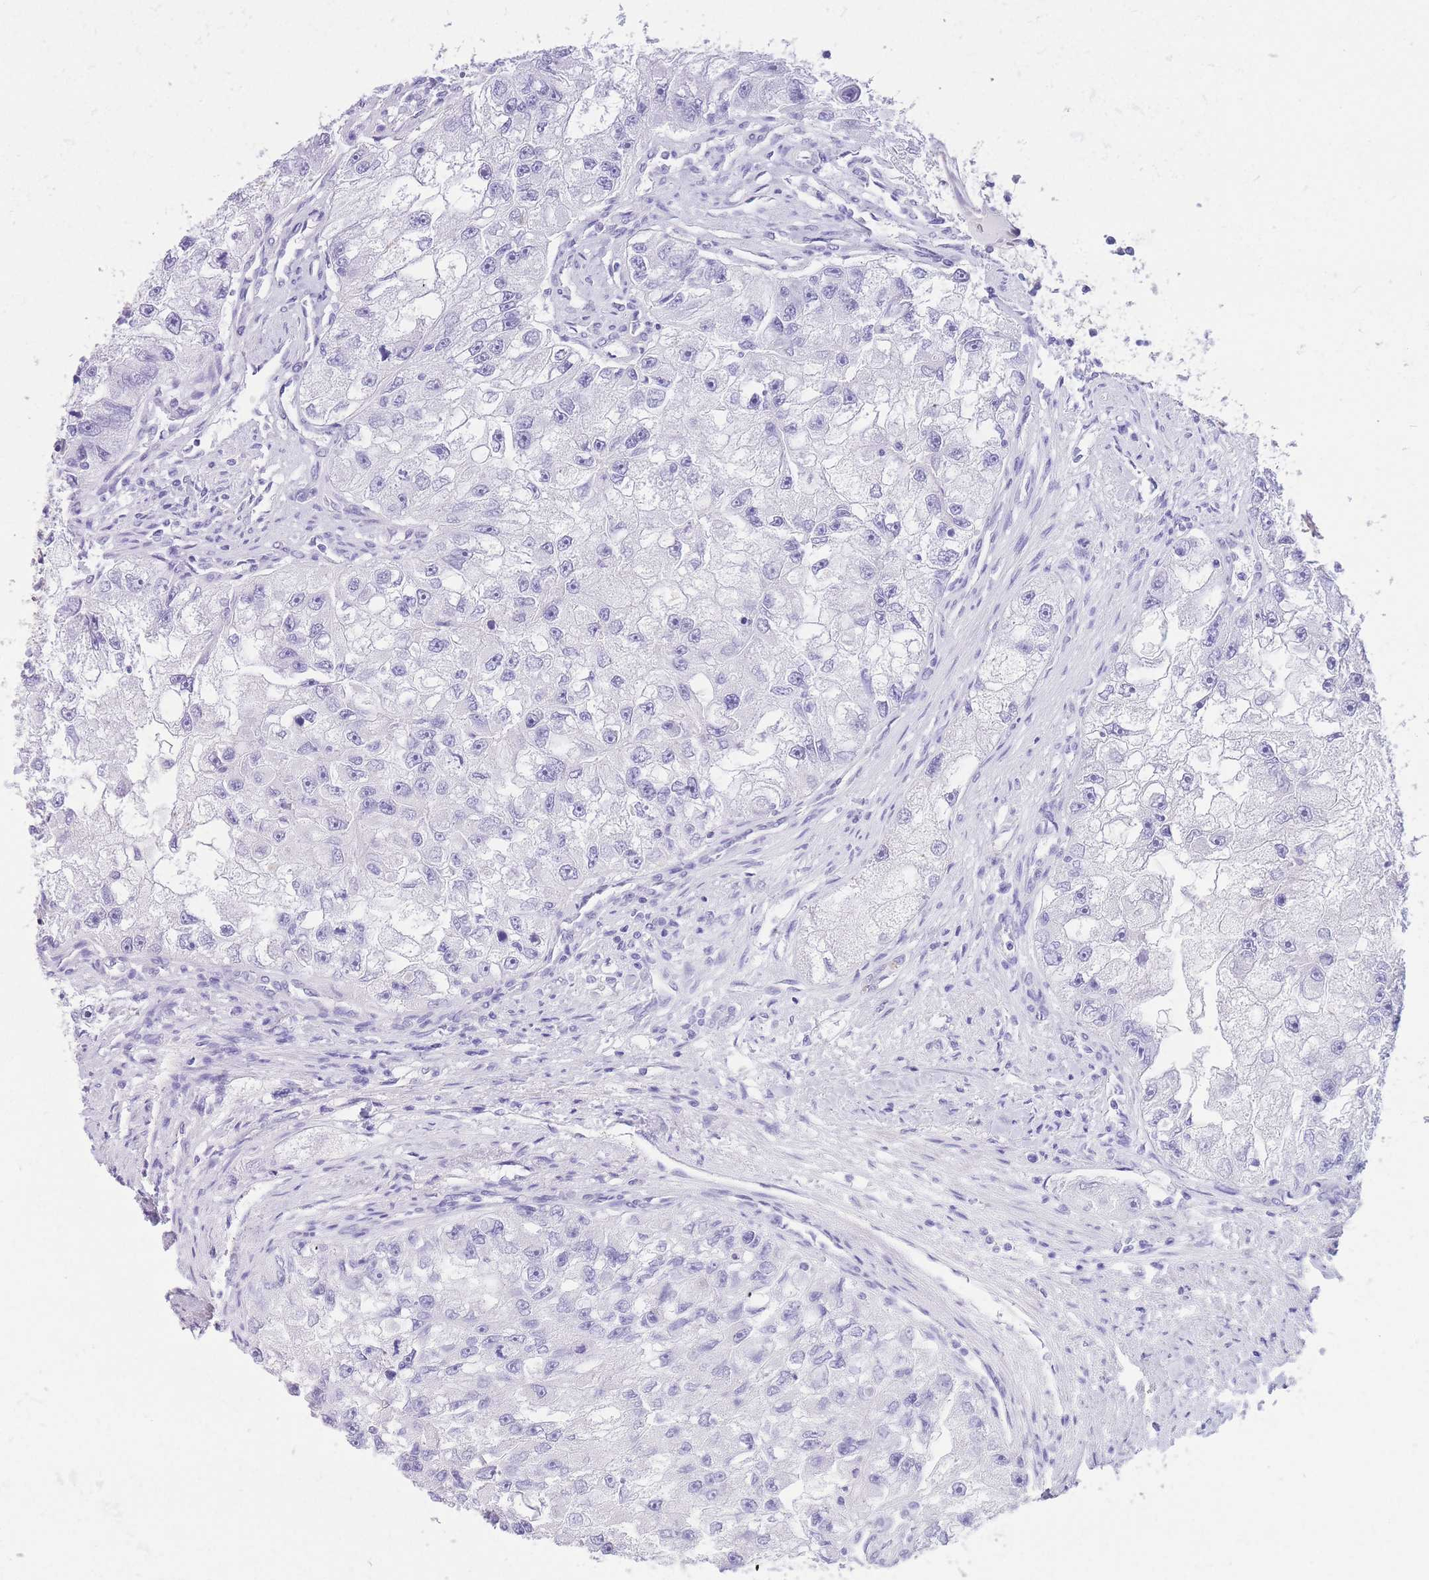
{"staining": {"intensity": "negative", "quantity": "none", "location": "none"}, "tissue": "renal cancer", "cell_type": "Tumor cells", "image_type": "cancer", "snomed": [{"axis": "morphology", "description": "Adenocarcinoma, NOS"}, {"axis": "topography", "description": "Kidney"}], "caption": "A high-resolution micrograph shows immunohistochemistry staining of renal adenocarcinoma, which exhibits no significant staining in tumor cells.", "gene": "ZNF311", "patient": {"sex": "male", "age": 63}}